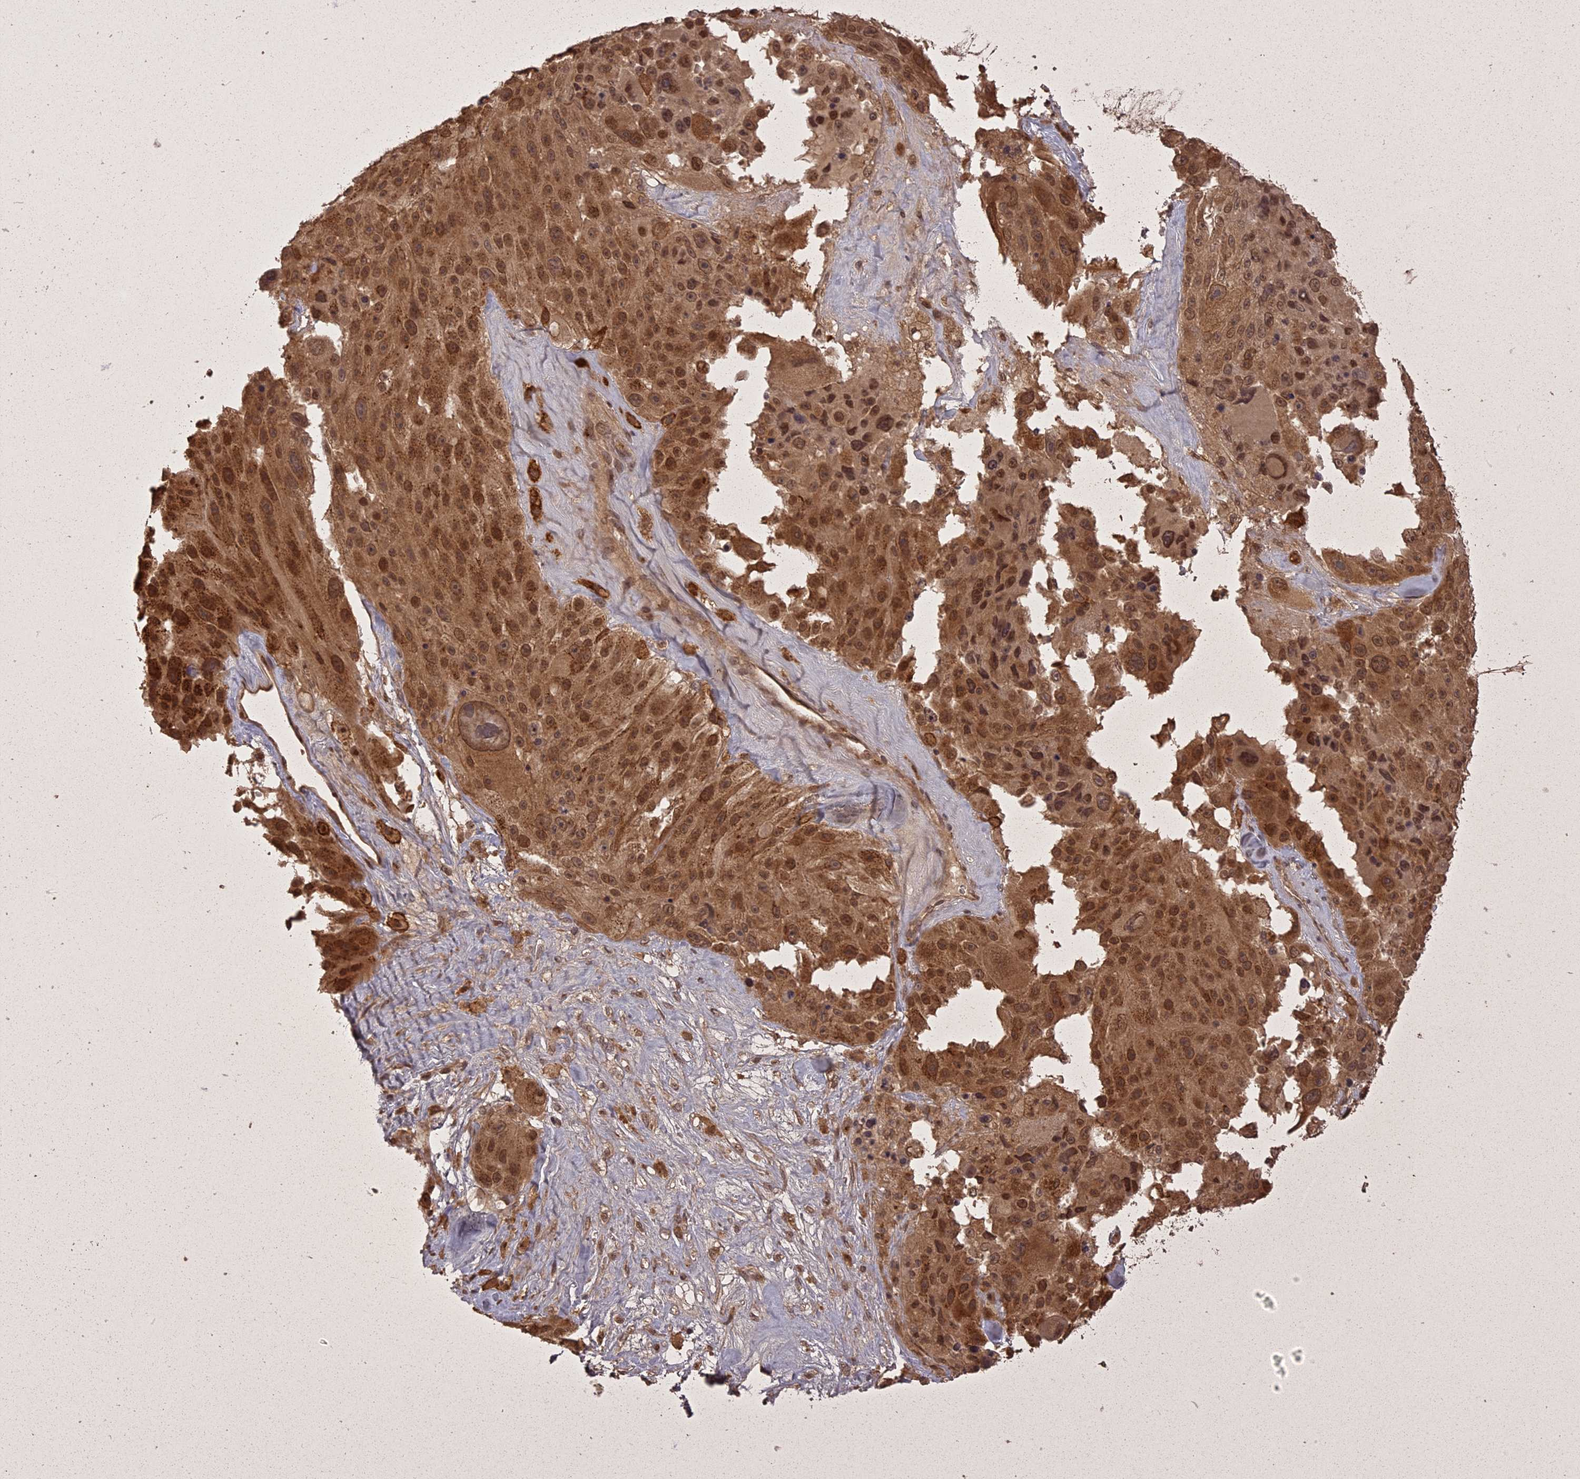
{"staining": {"intensity": "moderate", "quantity": ">75%", "location": "cytoplasmic/membranous,nuclear"}, "tissue": "melanoma", "cell_type": "Tumor cells", "image_type": "cancer", "snomed": [{"axis": "morphology", "description": "Malignant melanoma, Metastatic site"}, {"axis": "topography", "description": "Lymph node"}], "caption": "A medium amount of moderate cytoplasmic/membranous and nuclear positivity is identified in approximately >75% of tumor cells in malignant melanoma (metastatic site) tissue.", "gene": "ING5", "patient": {"sex": "male", "age": 62}}